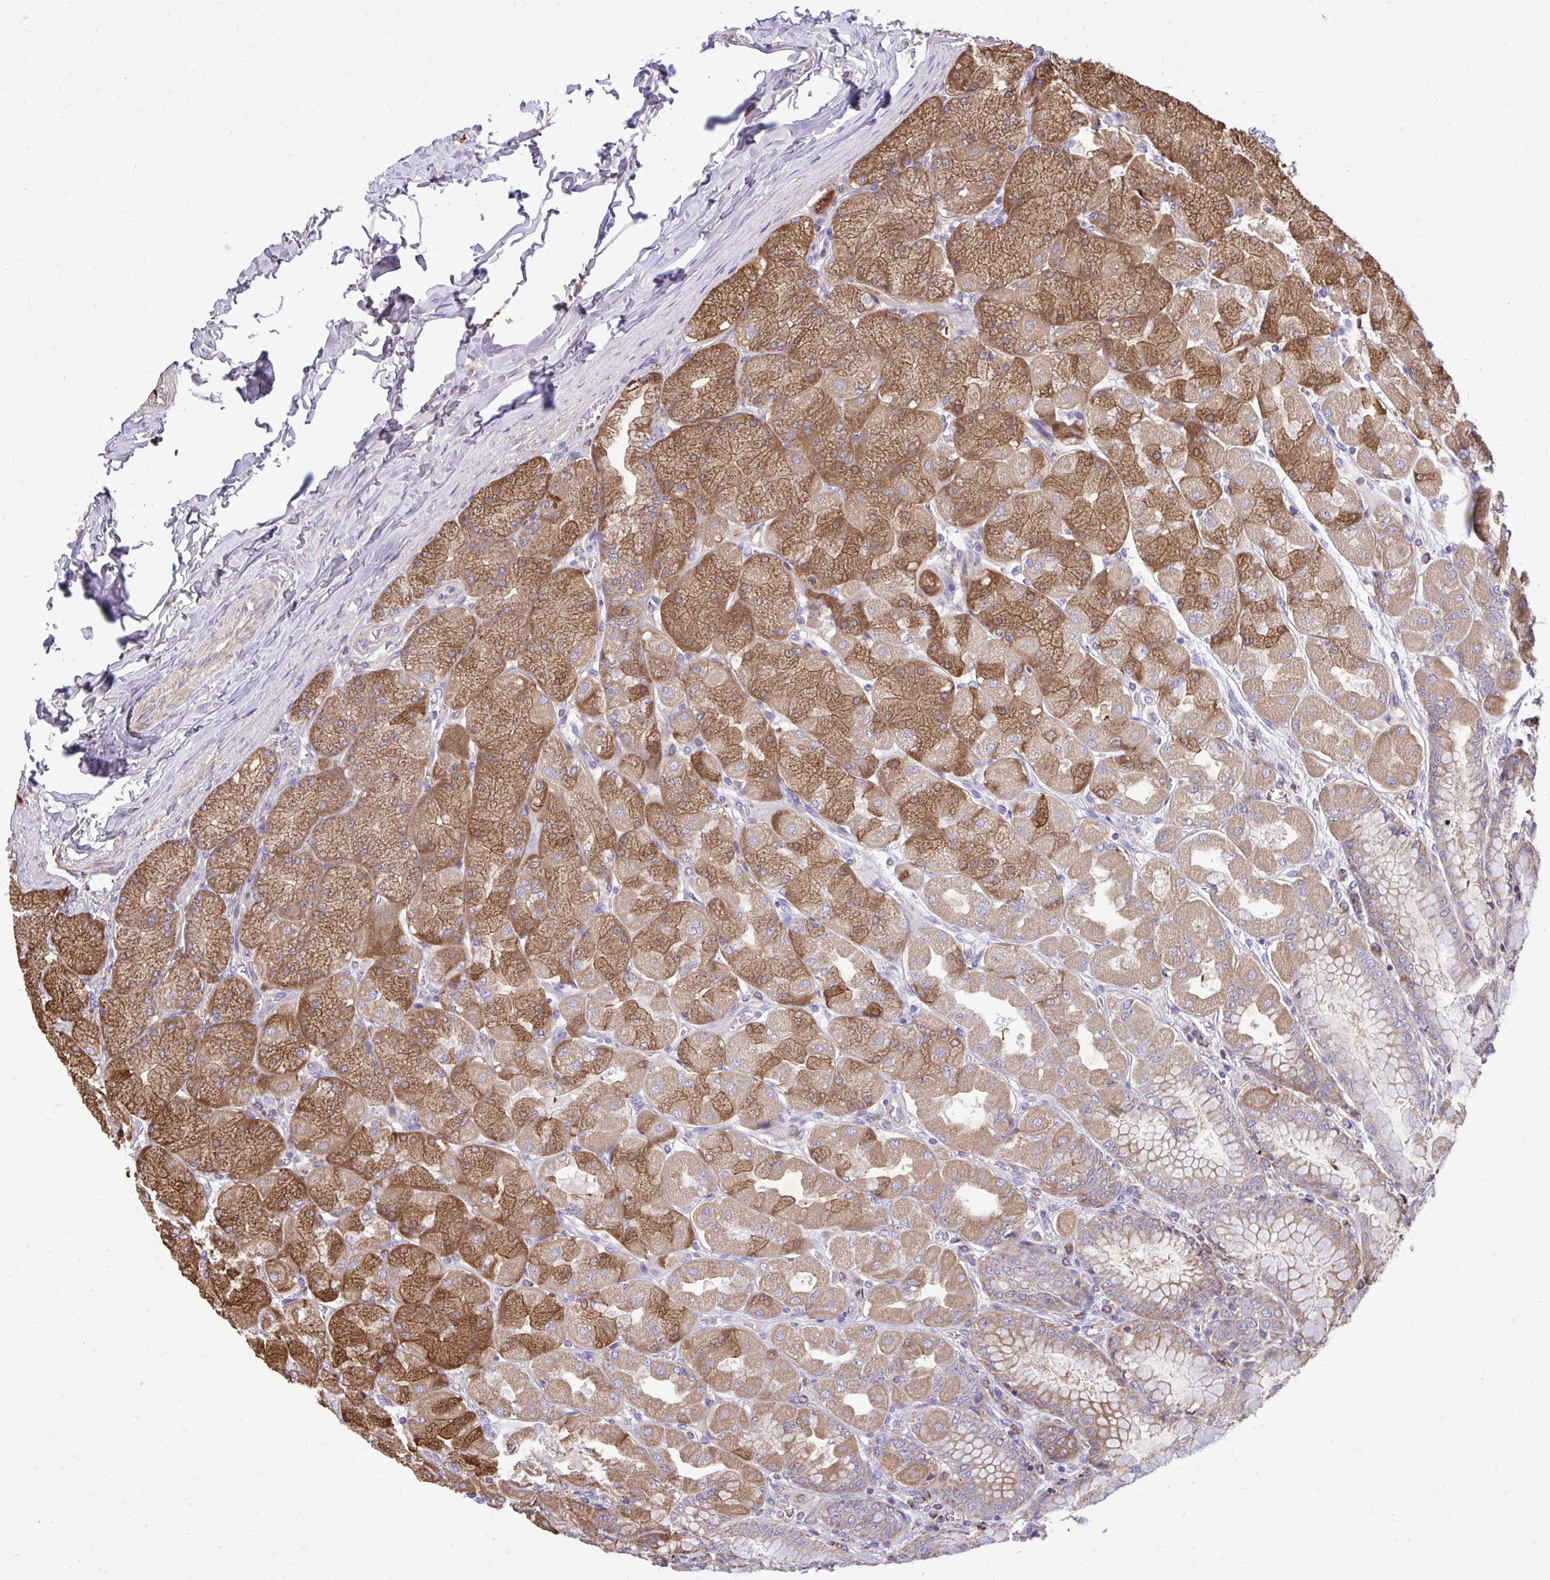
{"staining": {"intensity": "strong", "quantity": "25%-75%", "location": "cytoplasmic/membranous"}, "tissue": "stomach", "cell_type": "Glandular cells", "image_type": "normal", "snomed": [{"axis": "morphology", "description": "Normal tissue, NOS"}, {"axis": "topography", "description": "Stomach, upper"}], "caption": "IHC (DAB) staining of unremarkable stomach shows strong cytoplasmic/membranous protein positivity in approximately 25%-75% of glandular cells. Nuclei are stained in blue.", "gene": "ATP13A2", "patient": {"sex": "female", "age": 56}}